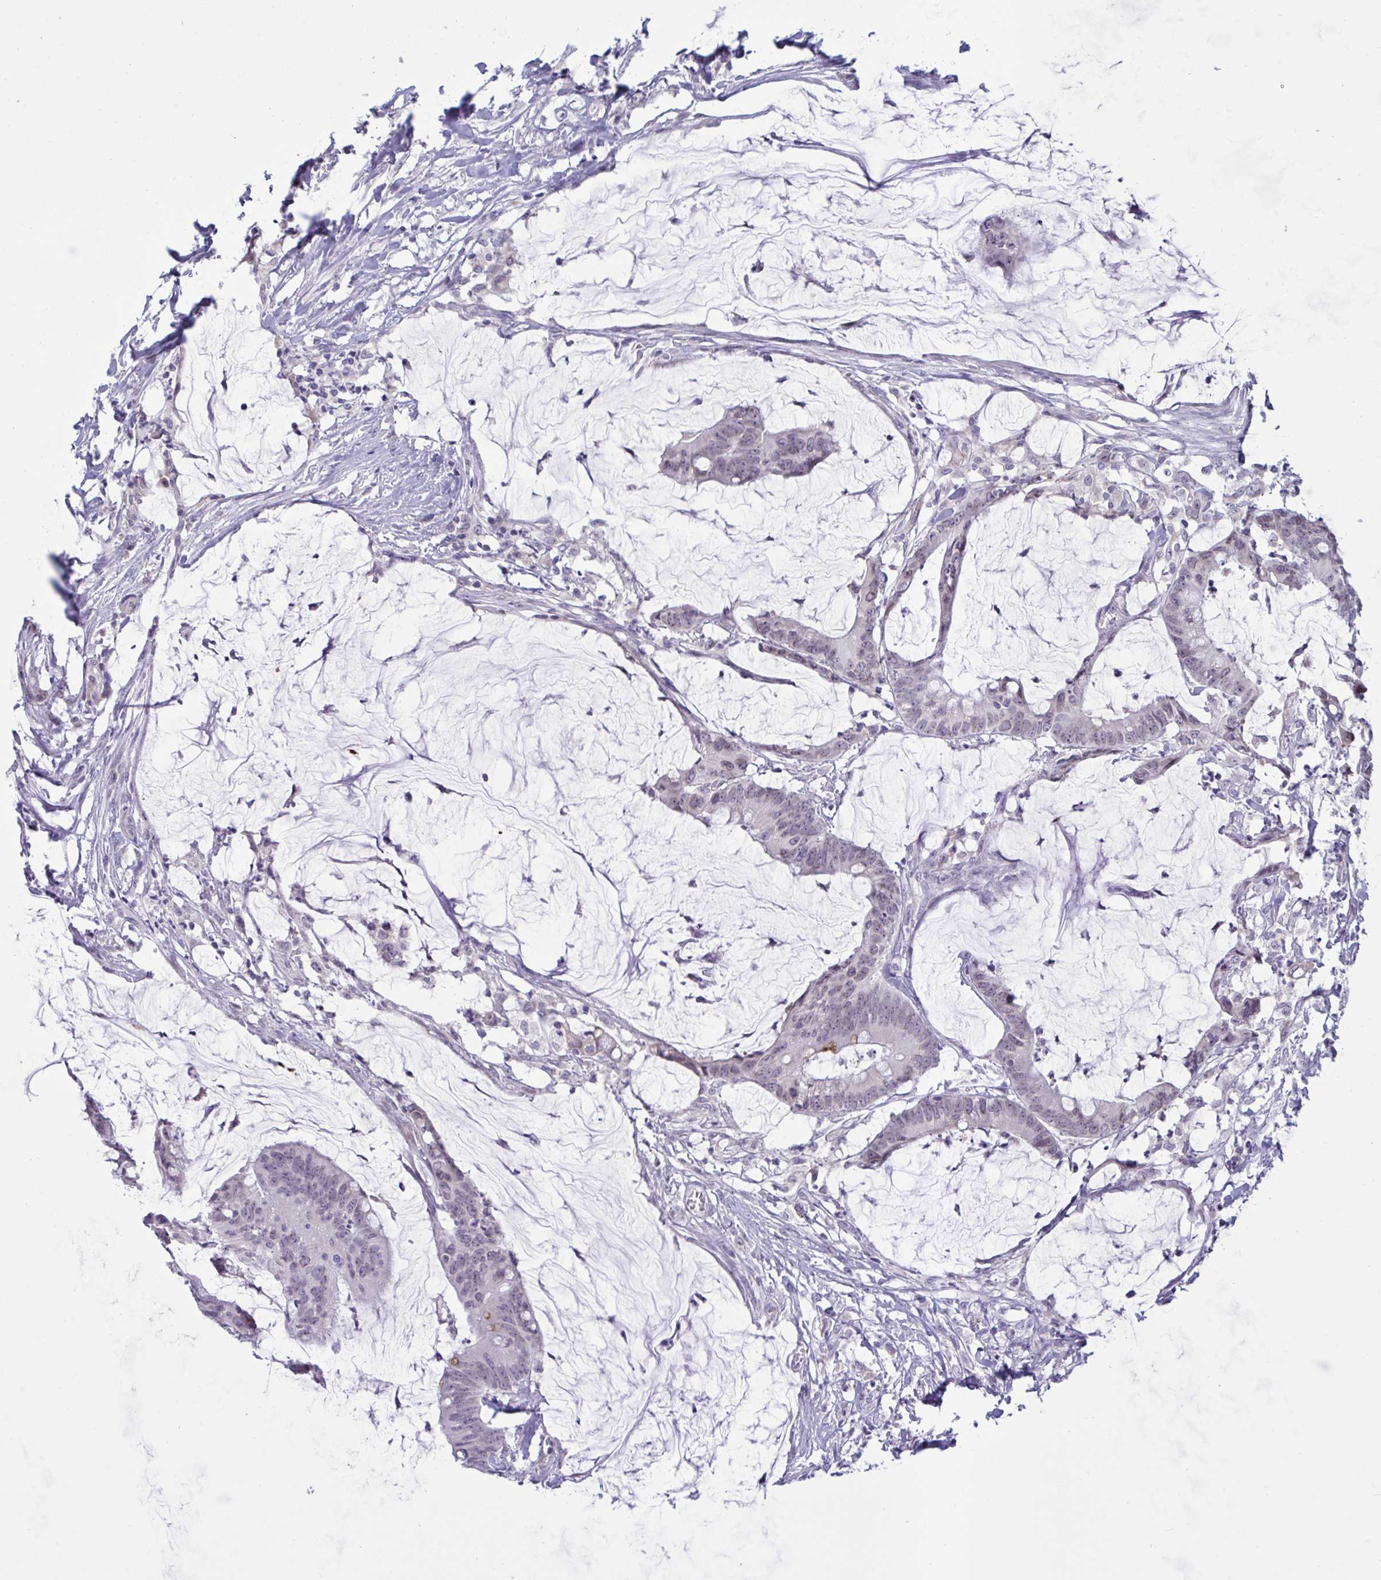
{"staining": {"intensity": "weak", "quantity": "25%-75%", "location": "nuclear"}, "tissue": "colorectal cancer", "cell_type": "Tumor cells", "image_type": "cancer", "snomed": [{"axis": "morphology", "description": "Adenocarcinoma, NOS"}, {"axis": "topography", "description": "Colon"}], "caption": "Protein analysis of adenocarcinoma (colorectal) tissue shows weak nuclear staining in about 25%-75% of tumor cells.", "gene": "DOCK11", "patient": {"sex": "male", "age": 62}}